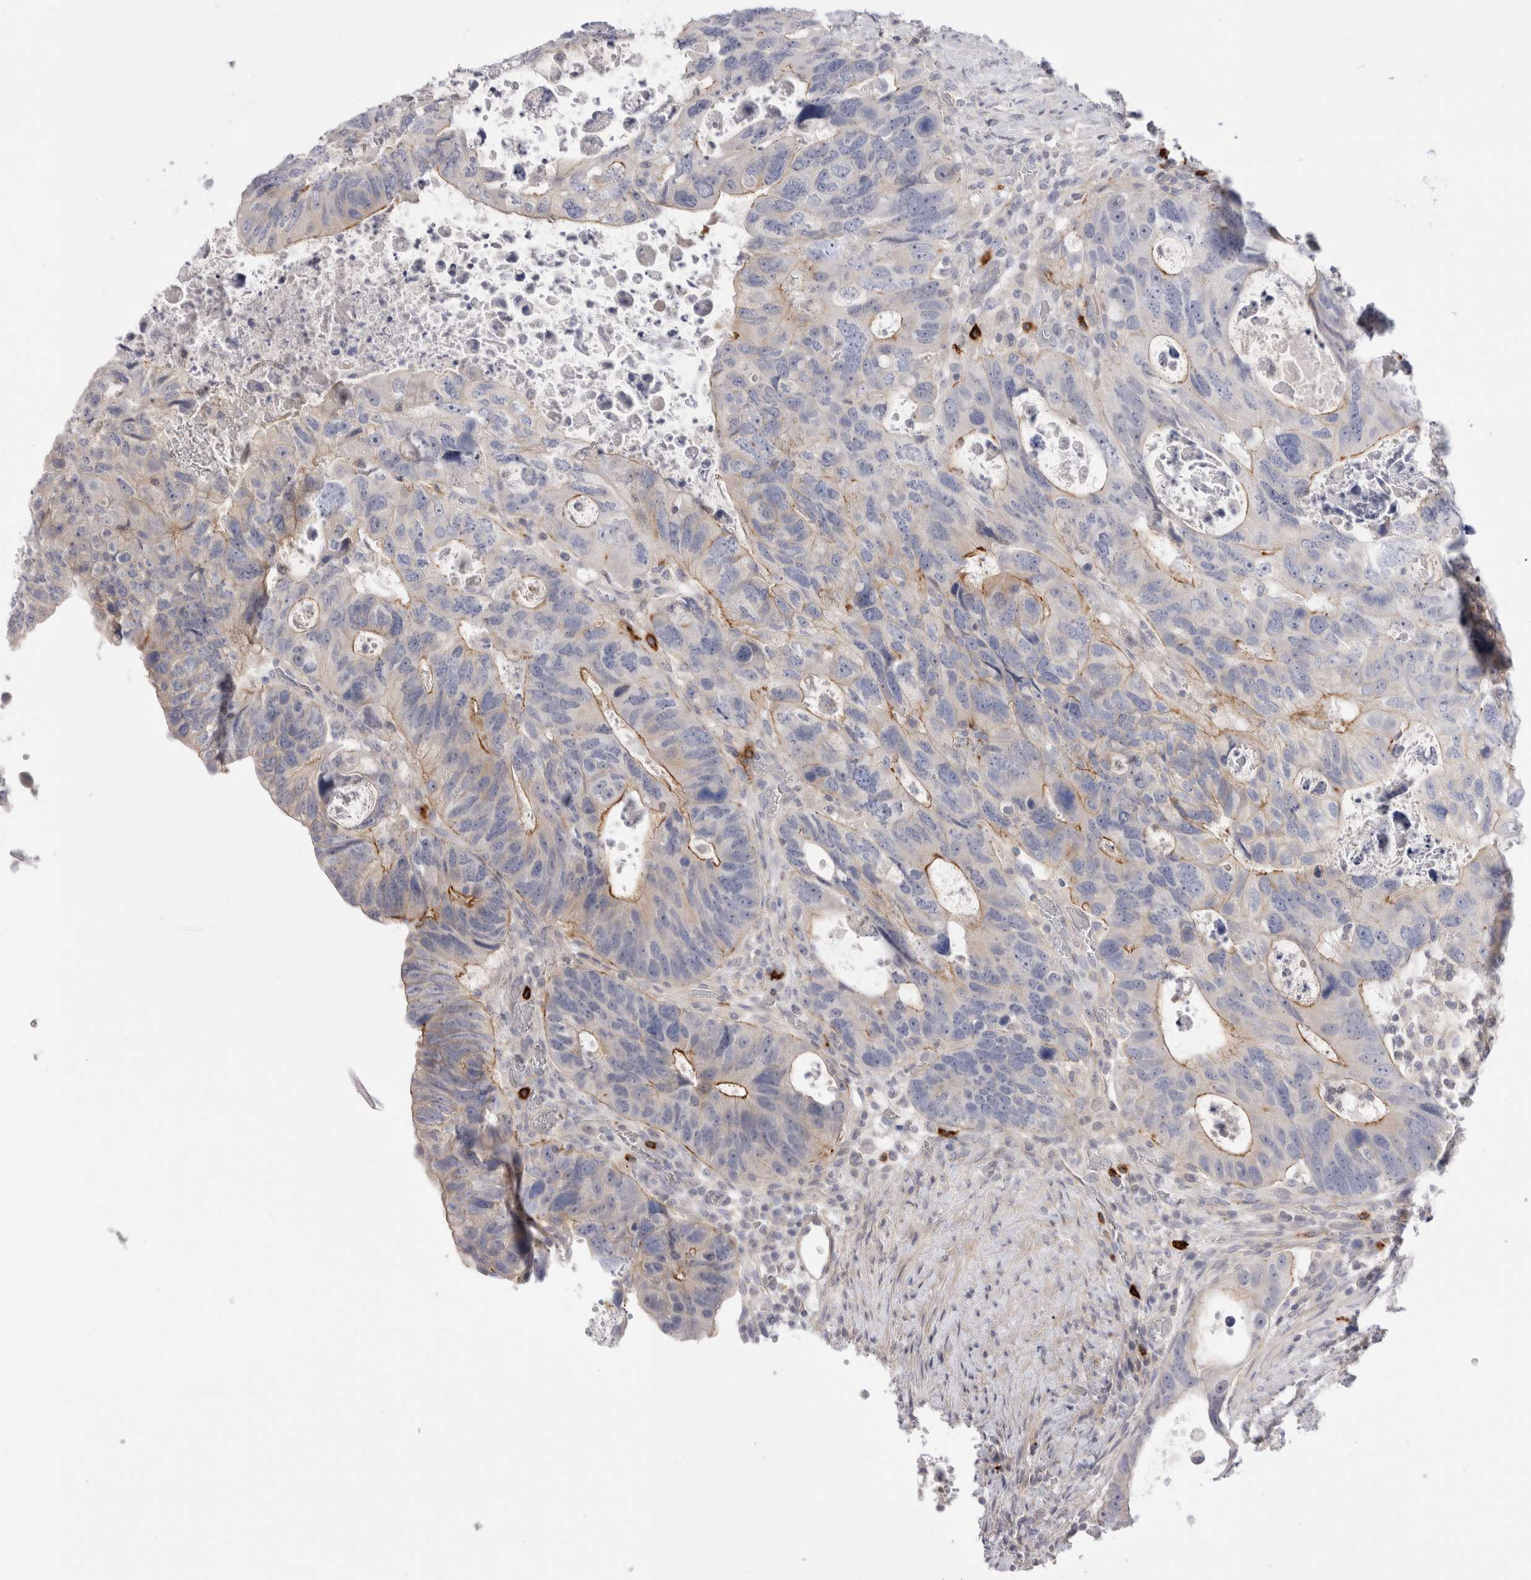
{"staining": {"intensity": "weak", "quantity": "<25%", "location": "cytoplasmic/membranous"}, "tissue": "colorectal cancer", "cell_type": "Tumor cells", "image_type": "cancer", "snomed": [{"axis": "morphology", "description": "Adenocarcinoma, NOS"}, {"axis": "topography", "description": "Rectum"}], "caption": "Immunohistochemistry histopathology image of neoplastic tissue: adenocarcinoma (colorectal) stained with DAB (3,3'-diaminobenzidine) shows no significant protein positivity in tumor cells.", "gene": "SPINK2", "patient": {"sex": "male", "age": 59}}